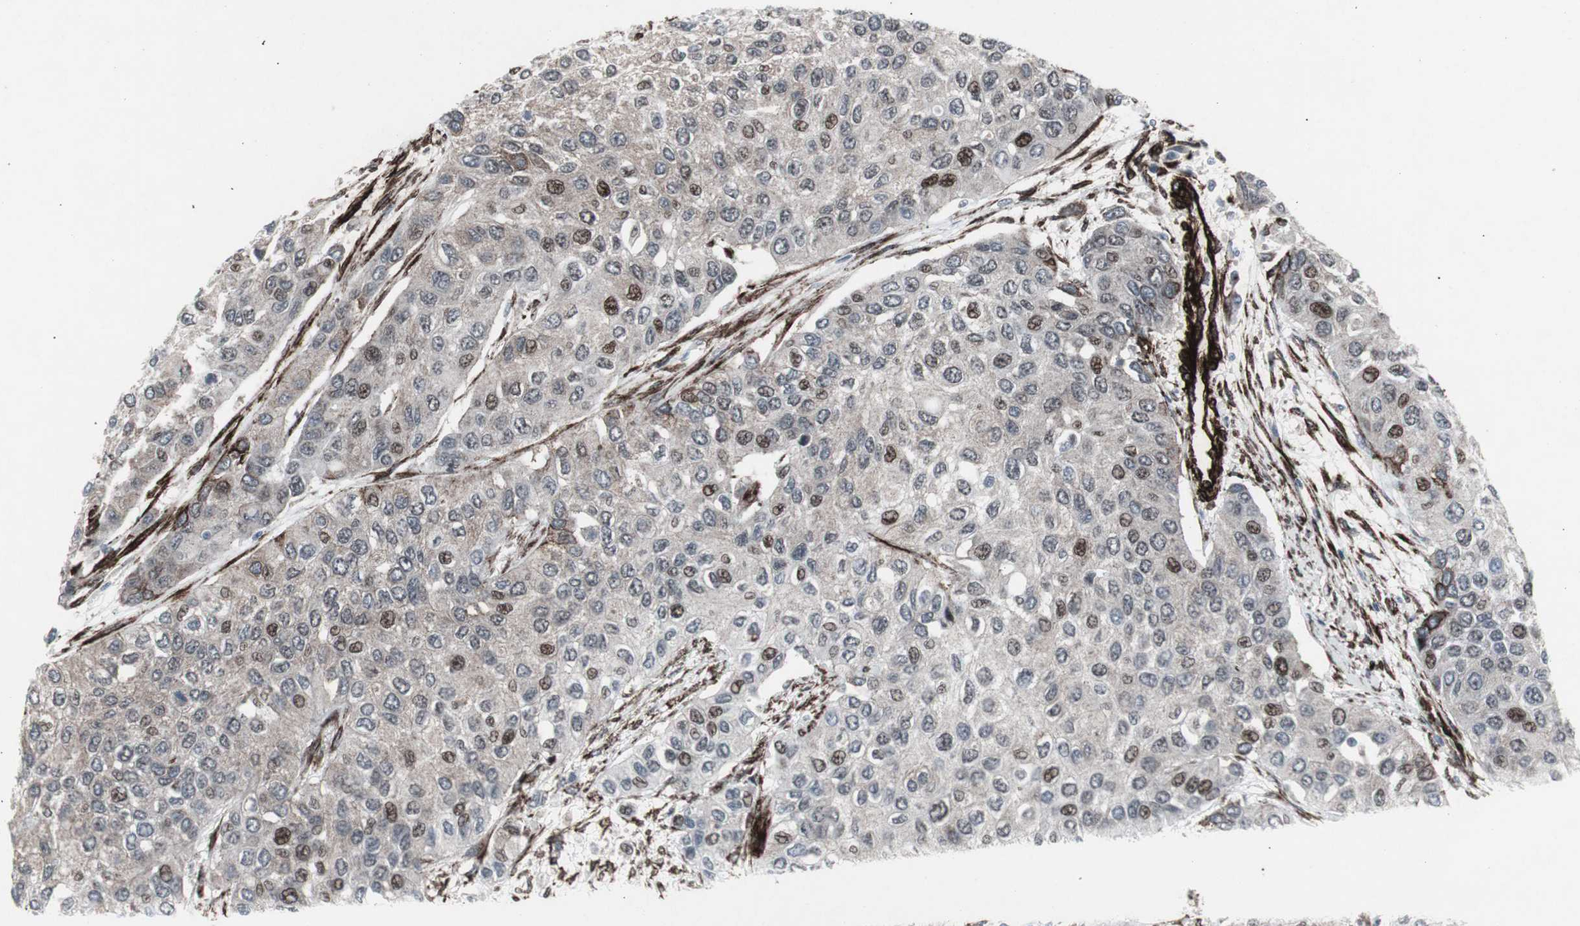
{"staining": {"intensity": "moderate", "quantity": "<25%", "location": "nuclear"}, "tissue": "urothelial cancer", "cell_type": "Tumor cells", "image_type": "cancer", "snomed": [{"axis": "morphology", "description": "Urothelial carcinoma, High grade"}, {"axis": "topography", "description": "Urinary bladder"}], "caption": "A brown stain labels moderate nuclear expression of a protein in human urothelial cancer tumor cells.", "gene": "PDGFA", "patient": {"sex": "female", "age": 56}}